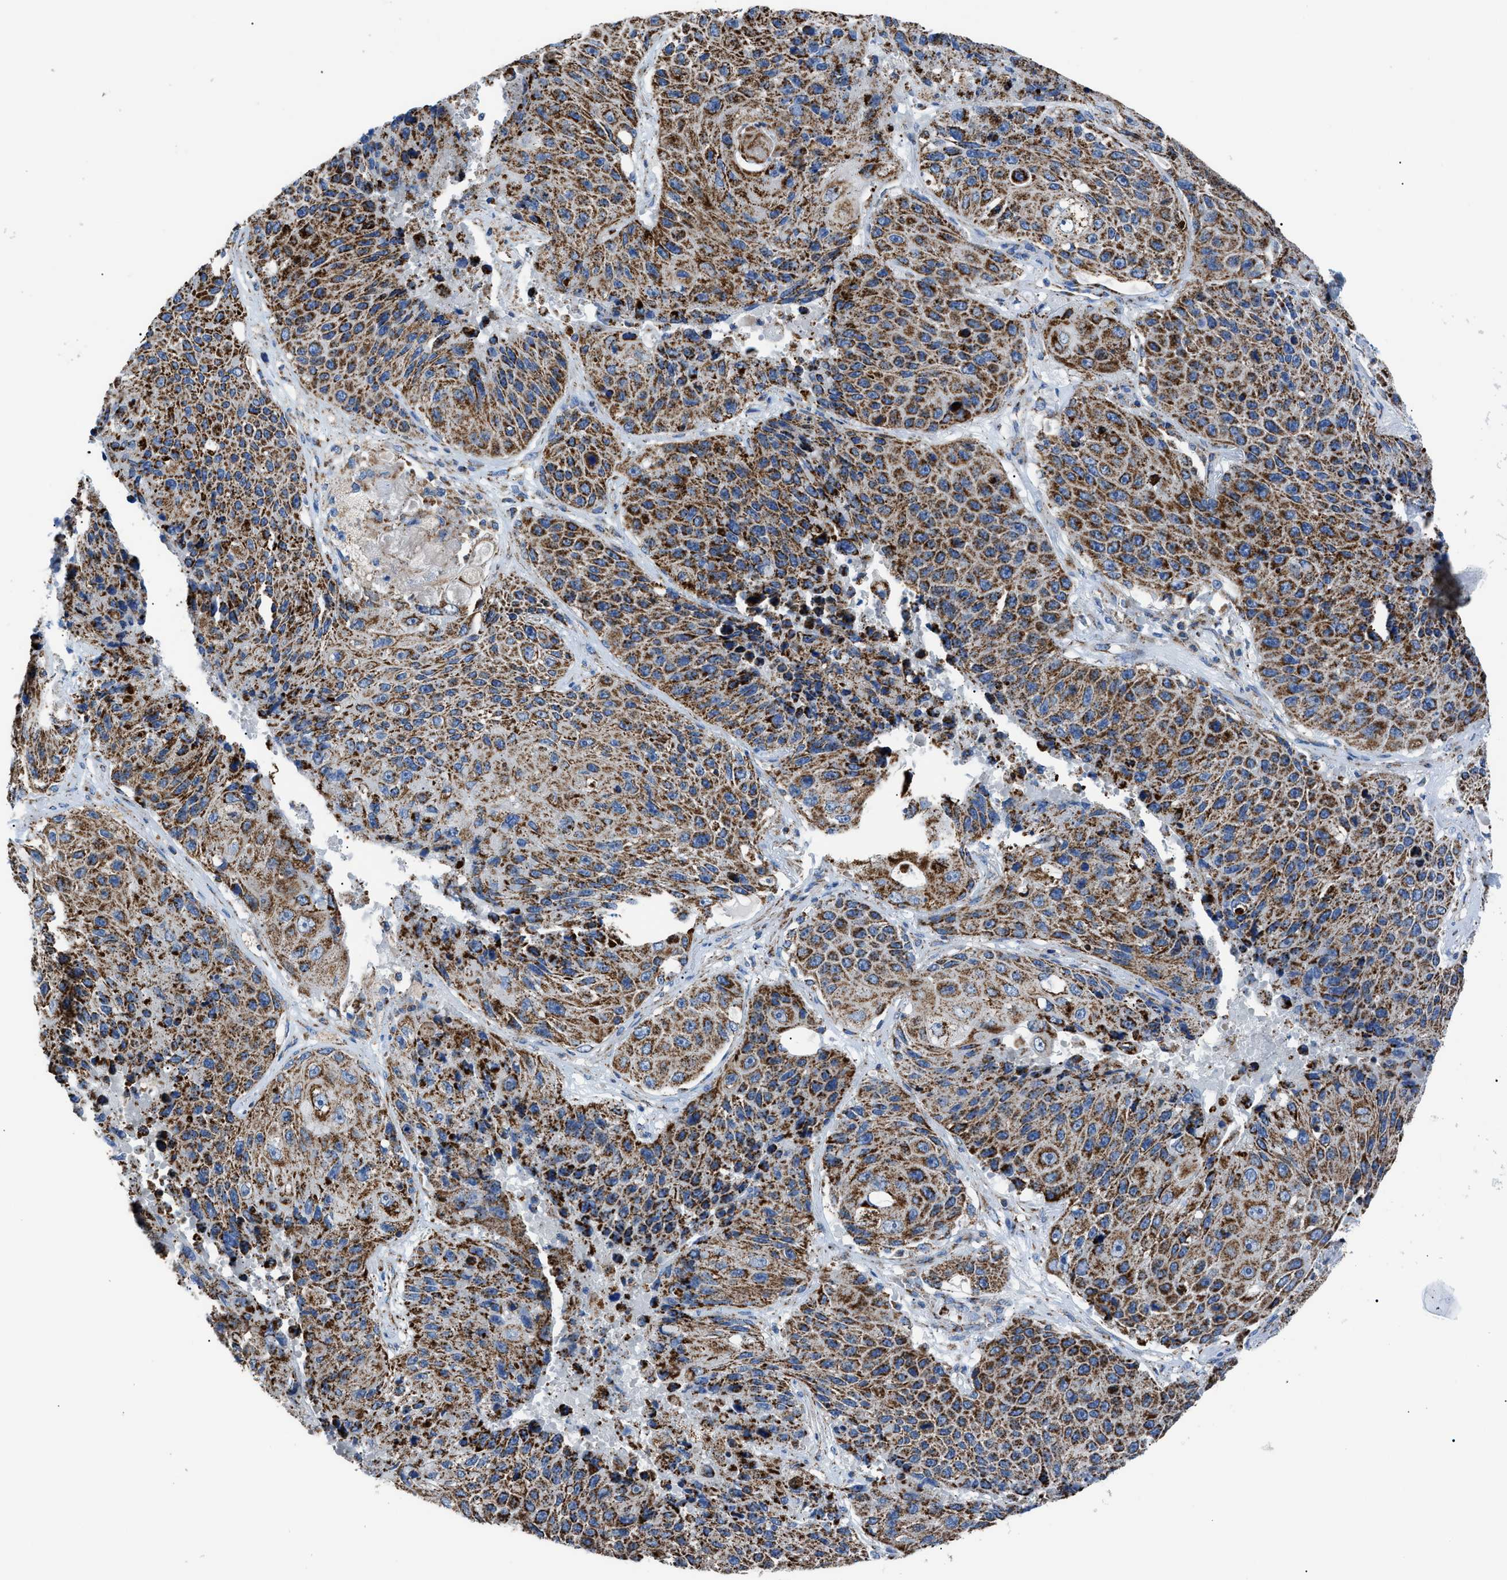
{"staining": {"intensity": "strong", "quantity": ">75%", "location": "cytoplasmic/membranous"}, "tissue": "lung cancer", "cell_type": "Tumor cells", "image_type": "cancer", "snomed": [{"axis": "morphology", "description": "Squamous cell carcinoma, NOS"}, {"axis": "topography", "description": "Lung"}], "caption": "Immunohistochemistry histopathology image of lung squamous cell carcinoma stained for a protein (brown), which shows high levels of strong cytoplasmic/membranous staining in approximately >75% of tumor cells.", "gene": "PHB2", "patient": {"sex": "male", "age": 61}}